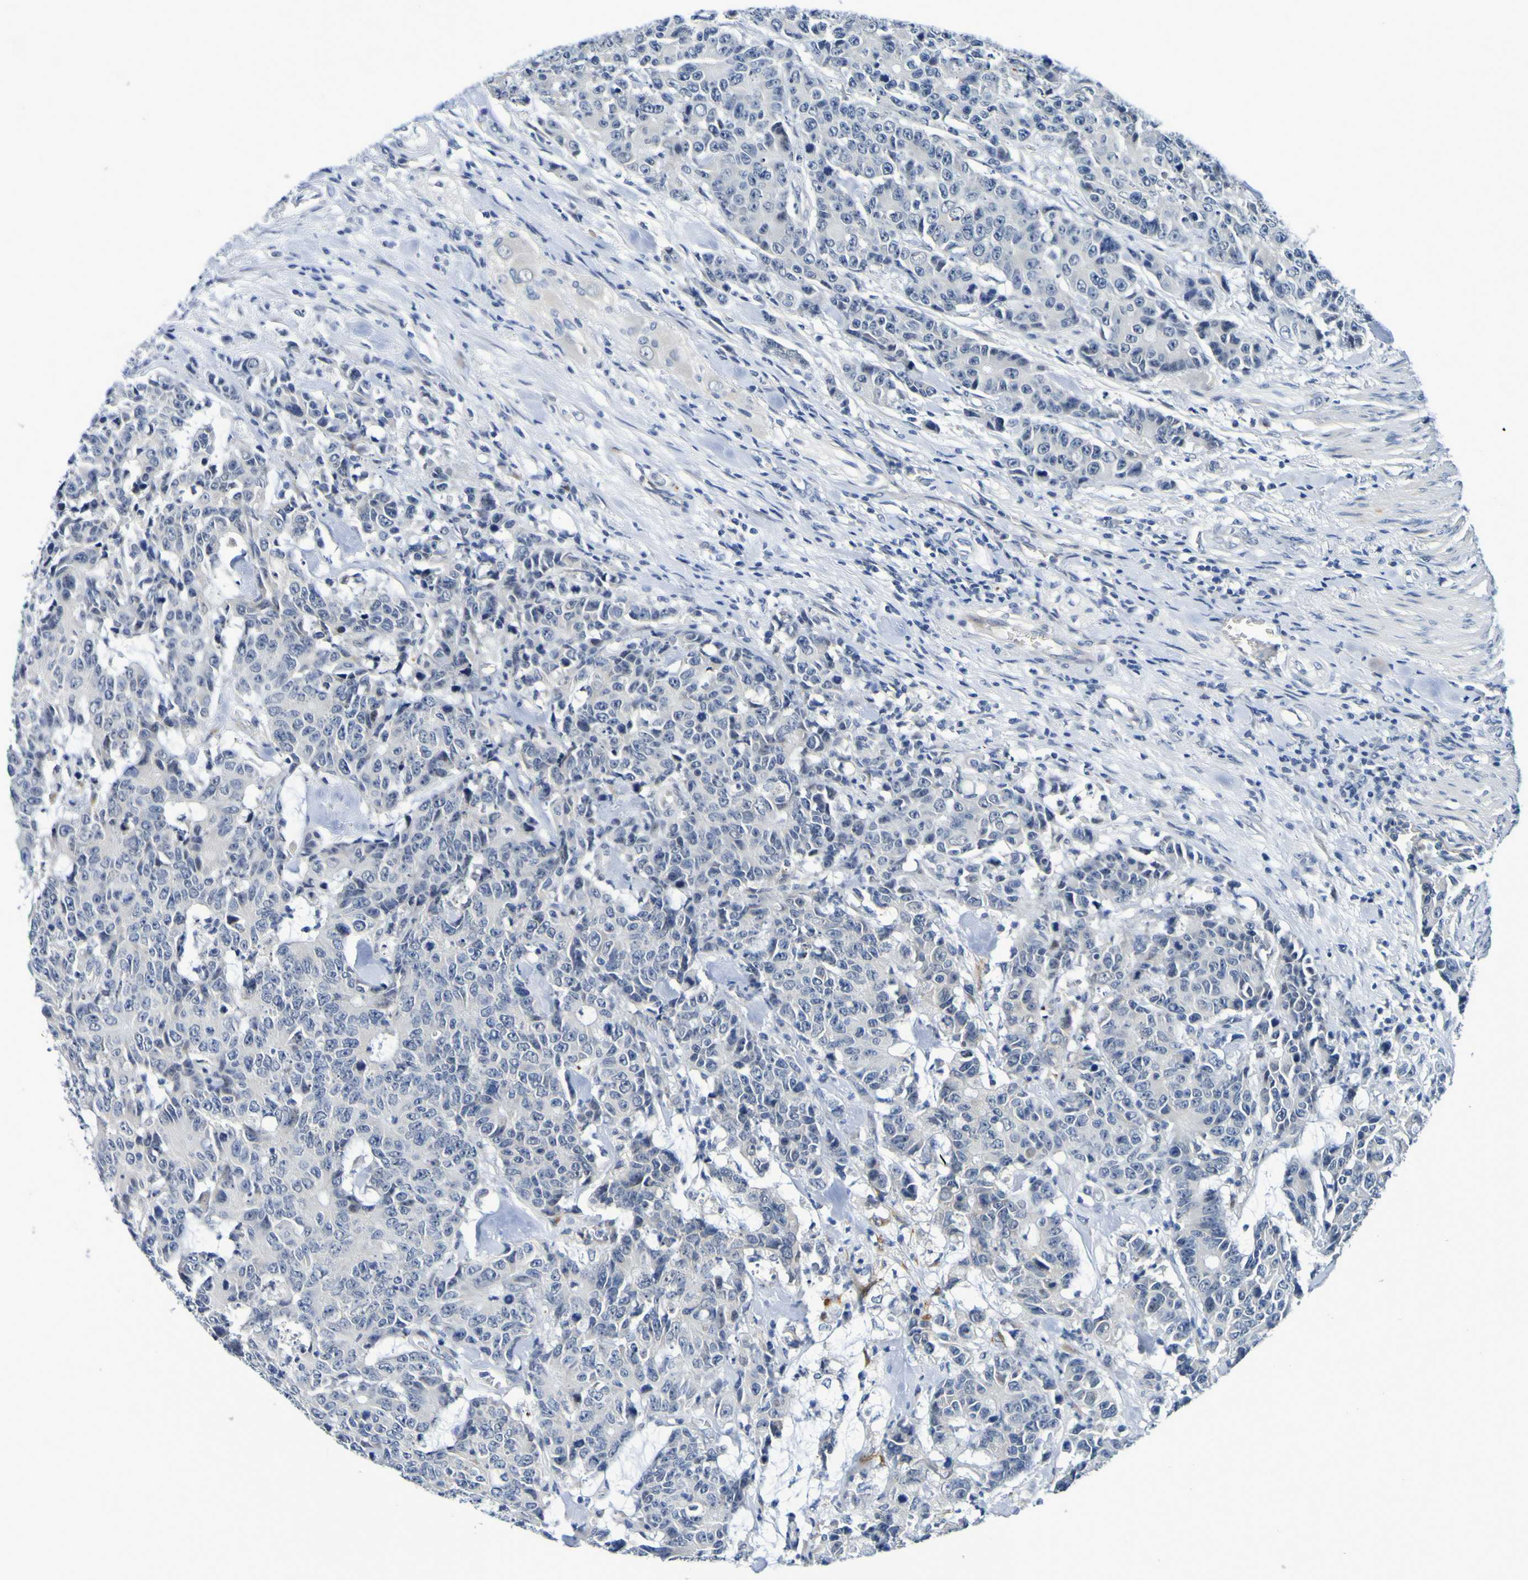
{"staining": {"intensity": "negative", "quantity": "none", "location": "none"}, "tissue": "colorectal cancer", "cell_type": "Tumor cells", "image_type": "cancer", "snomed": [{"axis": "morphology", "description": "Adenocarcinoma, NOS"}, {"axis": "topography", "description": "Colon"}], "caption": "A histopathology image of human colorectal cancer (adenocarcinoma) is negative for staining in tumor cells.", "gene": "VMA21", "patient": {"sex": "female", "age": 86}}